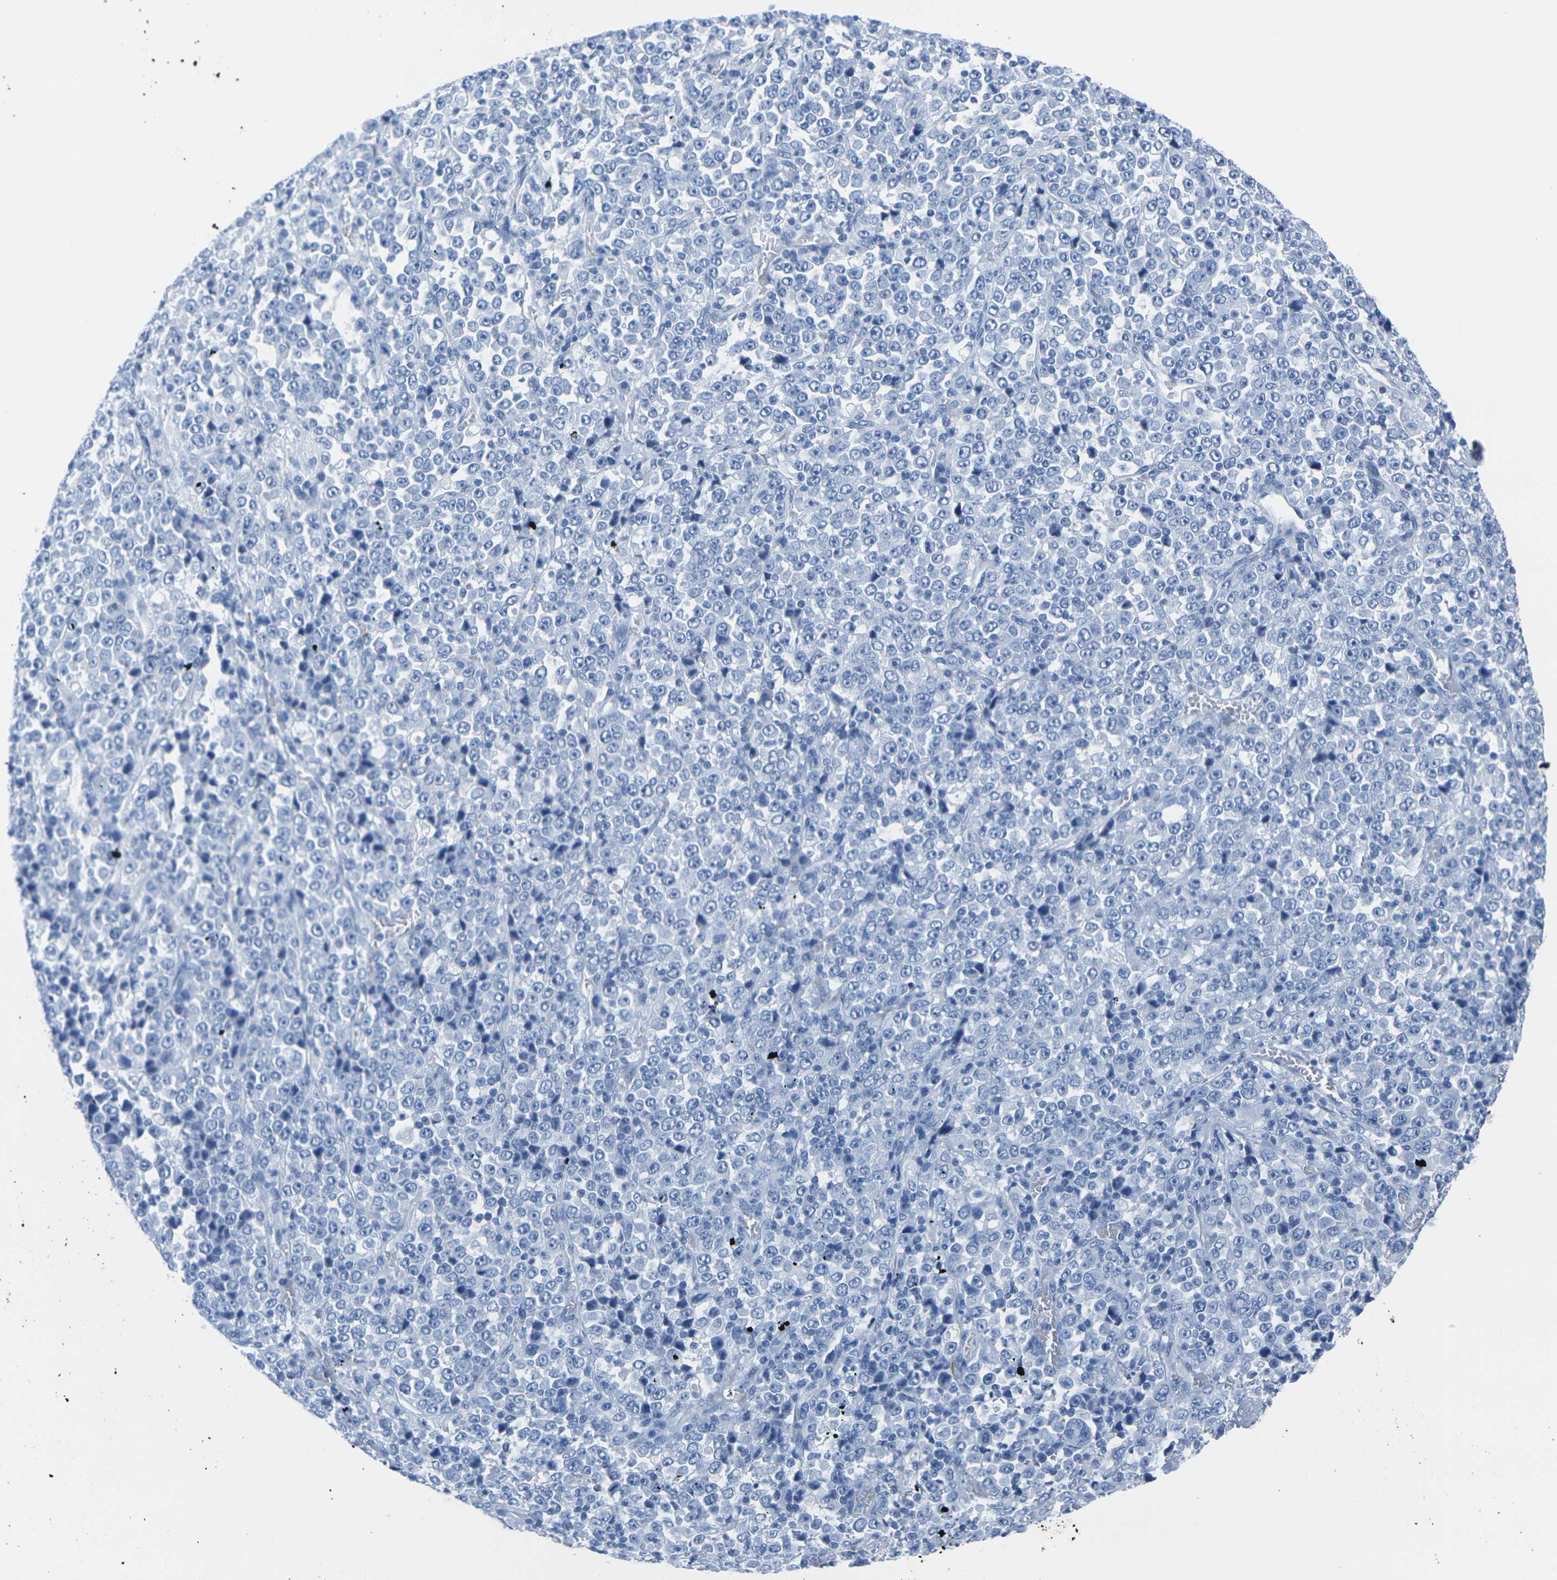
{"staining": {"intensity": "negative", "quantity": "none", "location": "none"}, "tissue": "stomach cancer", "cell_type": "Tumor cells", "image_type": "cancer", "snomed": [{"axis": "morphology", "description": "Normal tissue, NOS"}, {"axis": "morphology", "description": "Adenocarcinoma, NOS"}, {"axis": "topography", "description": "Stomach, upper"}, {"axis": "topography", "description": "Stomach"}], "caption": "The immunohistochemistry (IHC) photomicrograph has no significant staining in tumor cells of stomach cancer (adenocarcinoma) tissue. (Brightfield microscopy of DAB immunohistochemistry at high magnification).", "gene": "CNN1", "patient": {"sex": "male", "age": 59}}